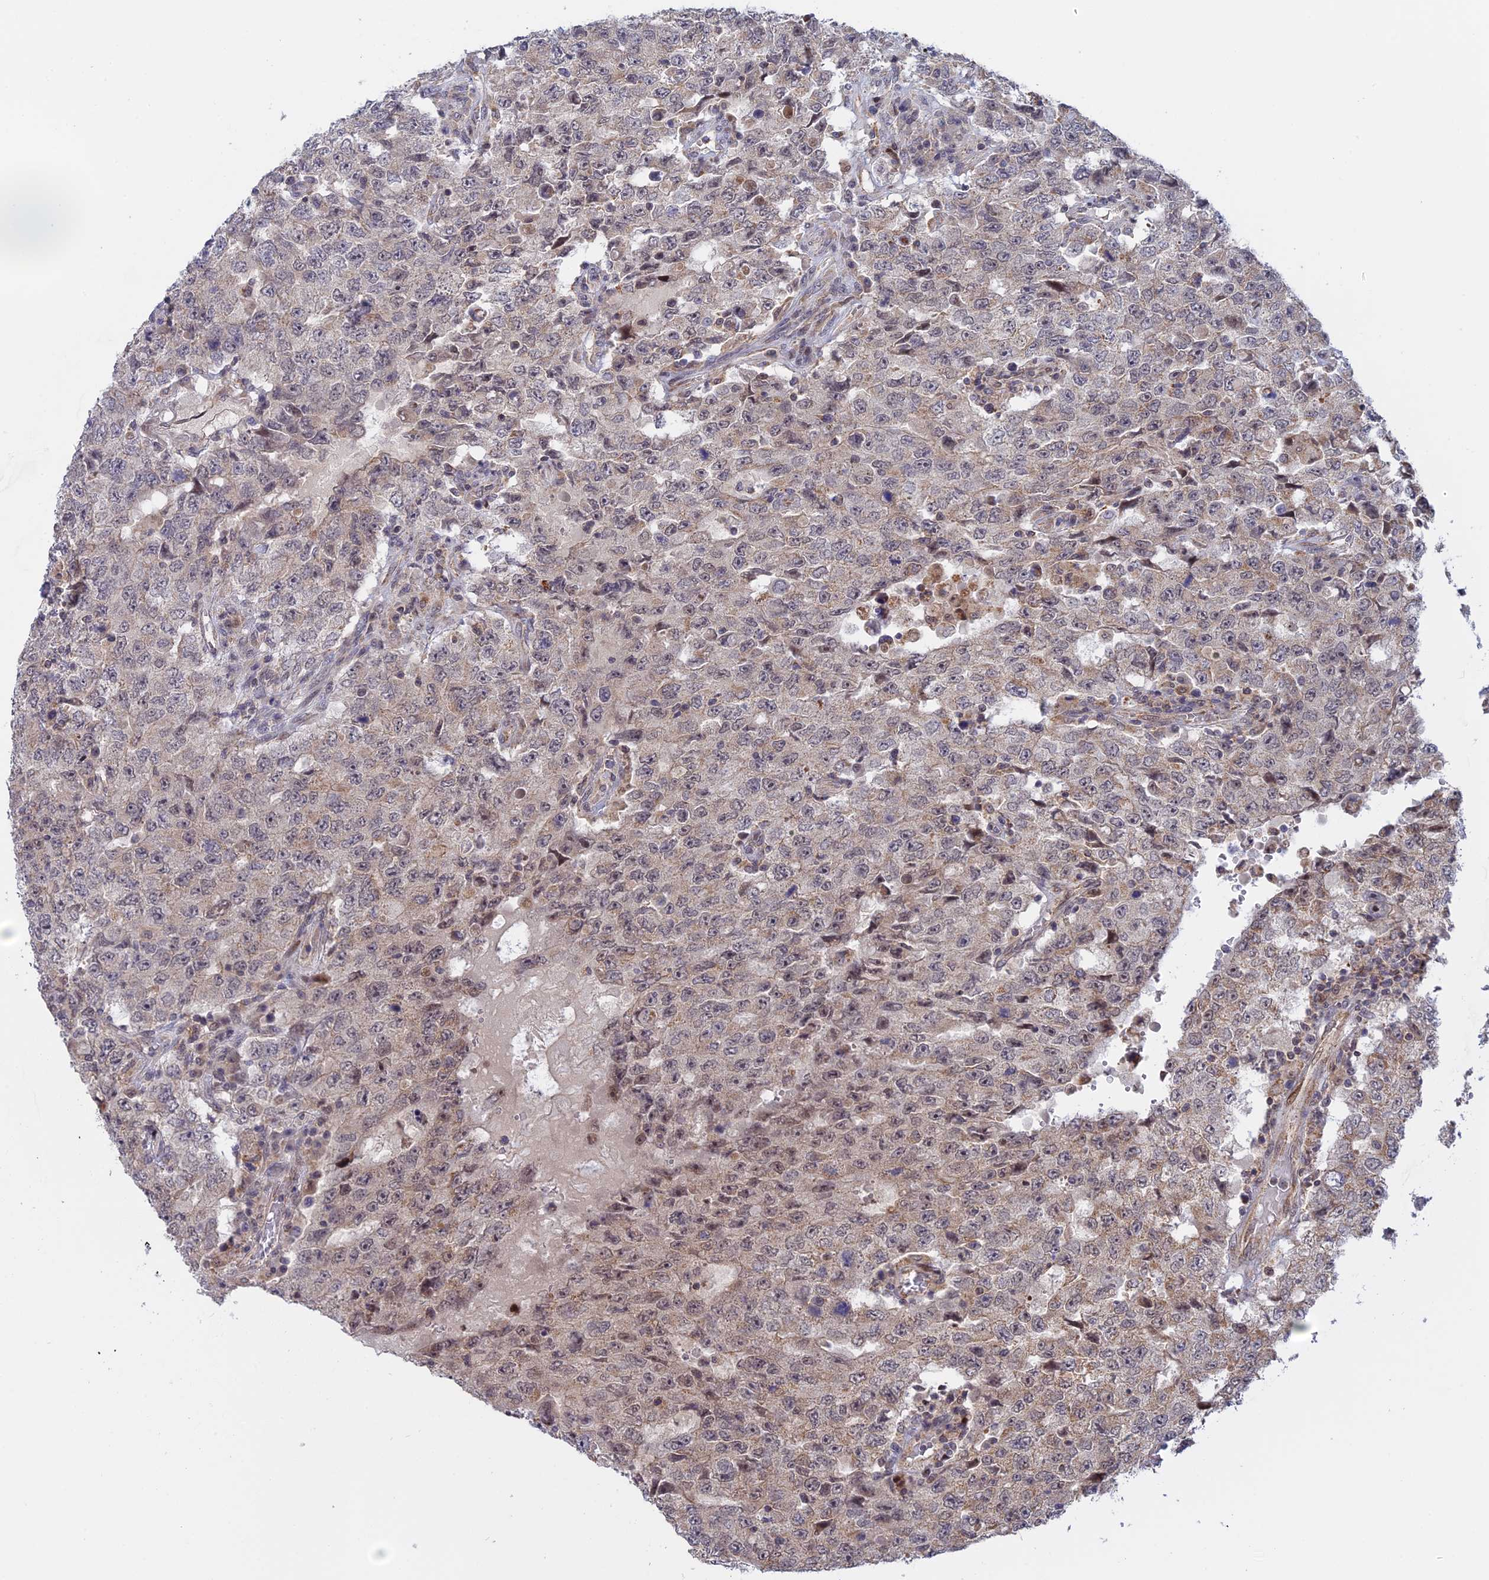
{"staining": {"intensity": "weak", "quantity": "<25%", "location": "cytoplasmic/membranous,nuclear"}, "tissue": "testis cancer", "cell_type": "Tumor cells", "image_type": "cancer", "snomed": [{"axis": "morphology", "description": "Carcinoma, Embryonal, NOS"}, {"axis": "topography", "description": "Testis"}], "caption": "IHC of embryonal carcinoma (testis) demonstrates no staining in tumor cells.", "gene": "GSKIP", "patient": {"sex": "male", "age": 26}}